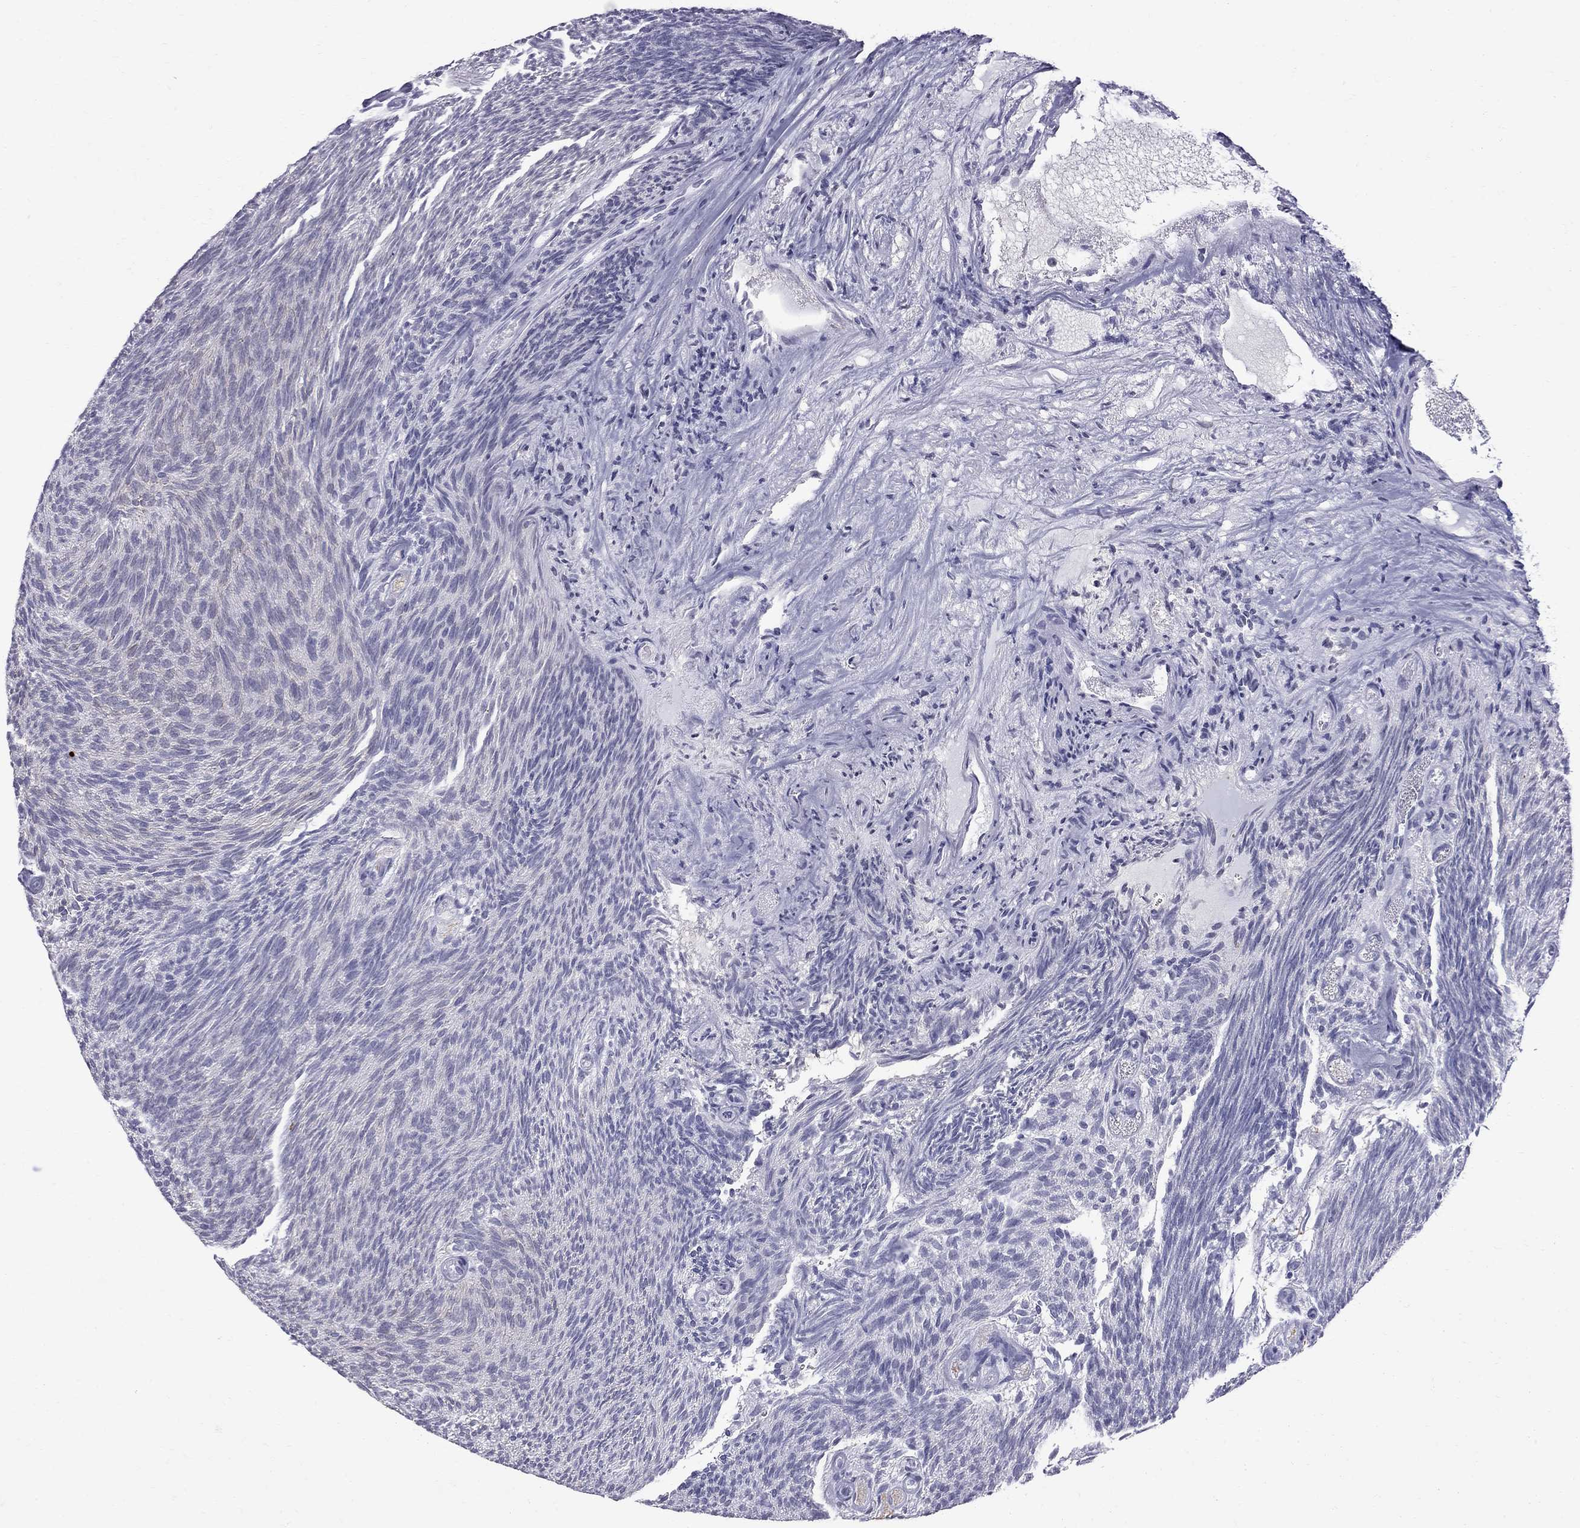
{"staining": {"intensity": "negative", "quantity": "none", "location": "none"}, "tissue": "urothelial cancer", "cell_type": "Tumor cells", "image_type": "cancer", "snomed": [{"axis": "morphology", "description": "Urothelial carcinoma, Low grade"}, {"axis": "topography", "description": "Urinary bladder"}], "caption": "This is a photomicrograph of immunohistochemistry staining of urothelial cancer, which shows no expression in tumor cells.", "gene": "MUC15", "patient": {"sex": "male", "age": 77}}